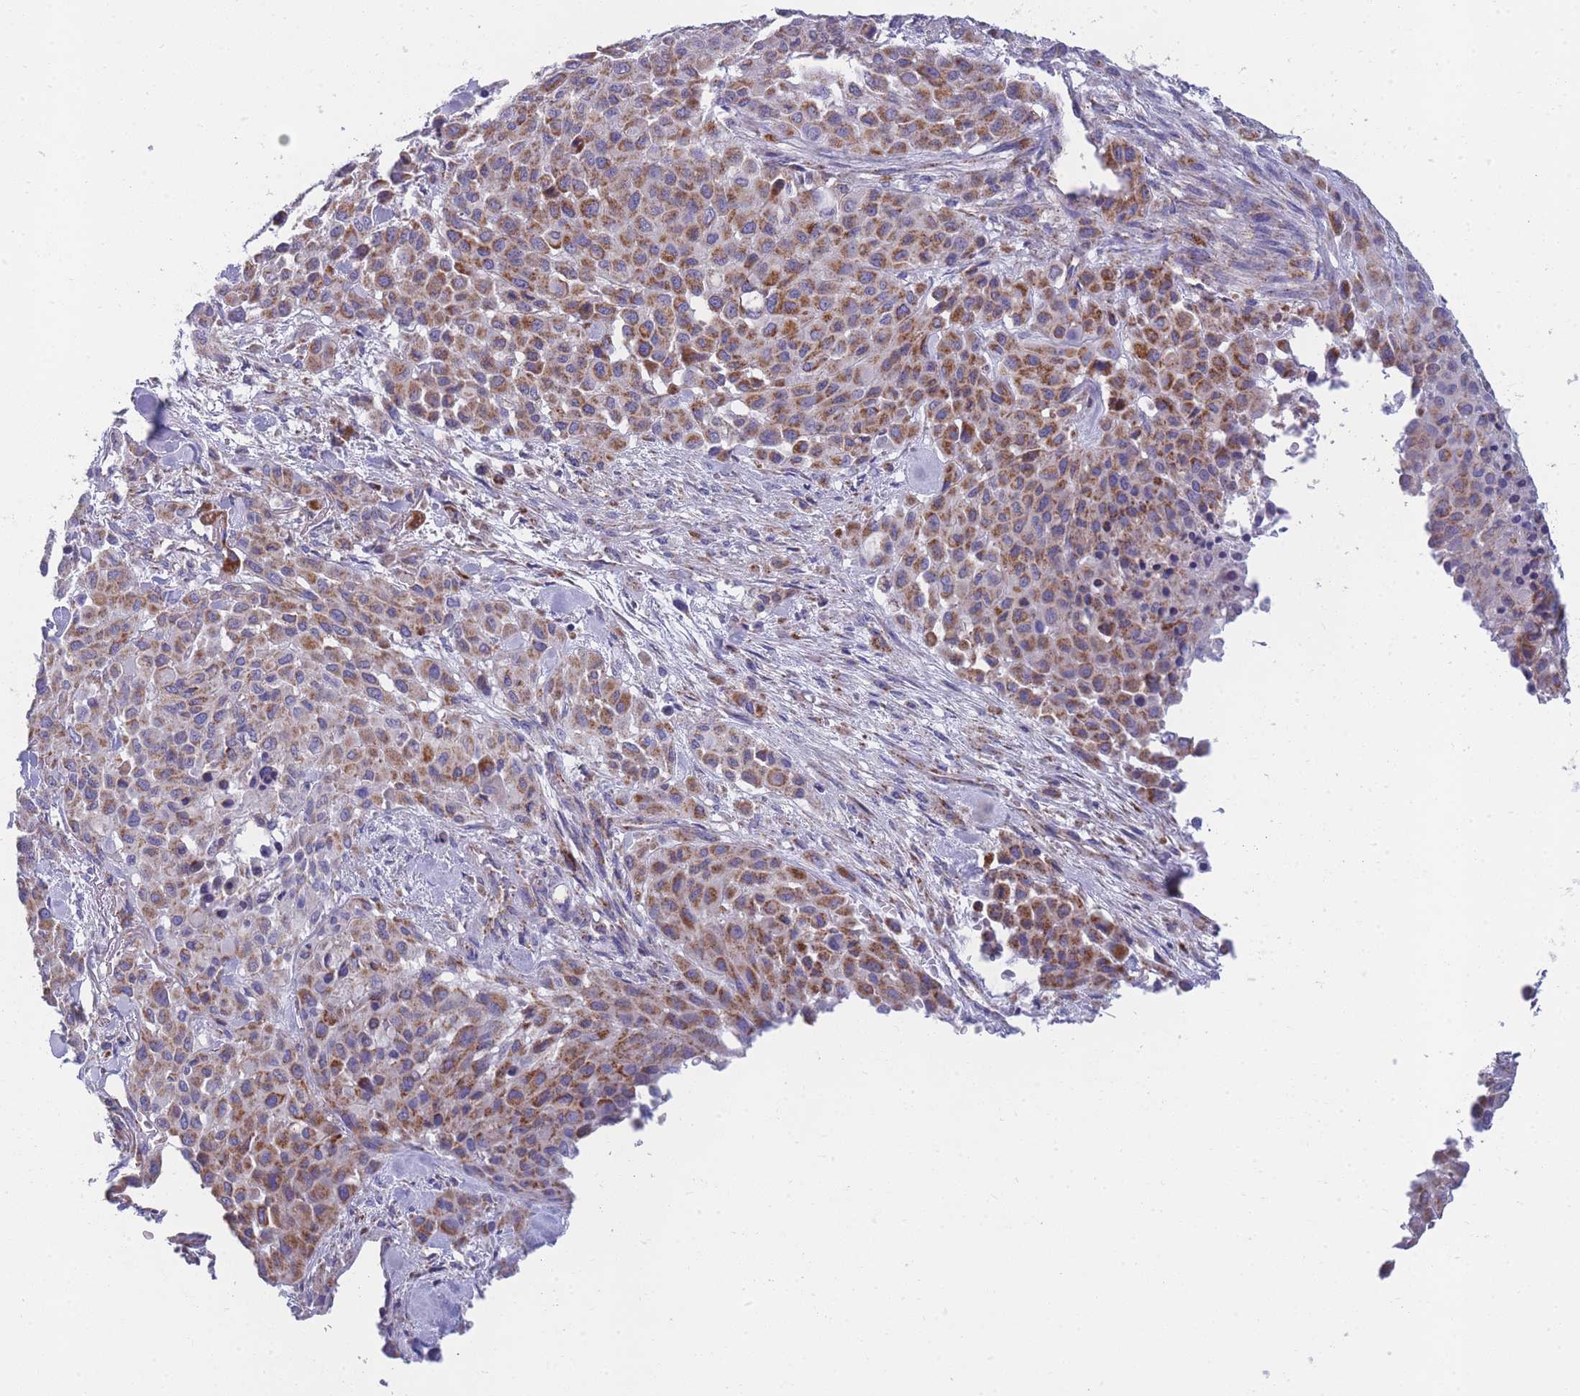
{"staining": {"intensity": "moderate", "quantity": ">75%", "location": "cytoplasmic/membranous"}, "tissue": "melanoma", "cell_type": "Tumor cells", "image_type": "cancer", "snomed": [{"axis": "morphology", "description": "Malignant melanoma, Metastatic site"}, {"axis": "topography", "description": "Skin"}], "caption": "The immunohistochemical stain shows moderate cytoplasmic/membranous expression in tumor cells of melanoma tissue. The protein is stained brown, and the nuclei are stained in blue (DAB IHC with brightfield microscopy, high magnification).", "gene": "MRPS11", "patient": {"sex": "female", "age": 81}}